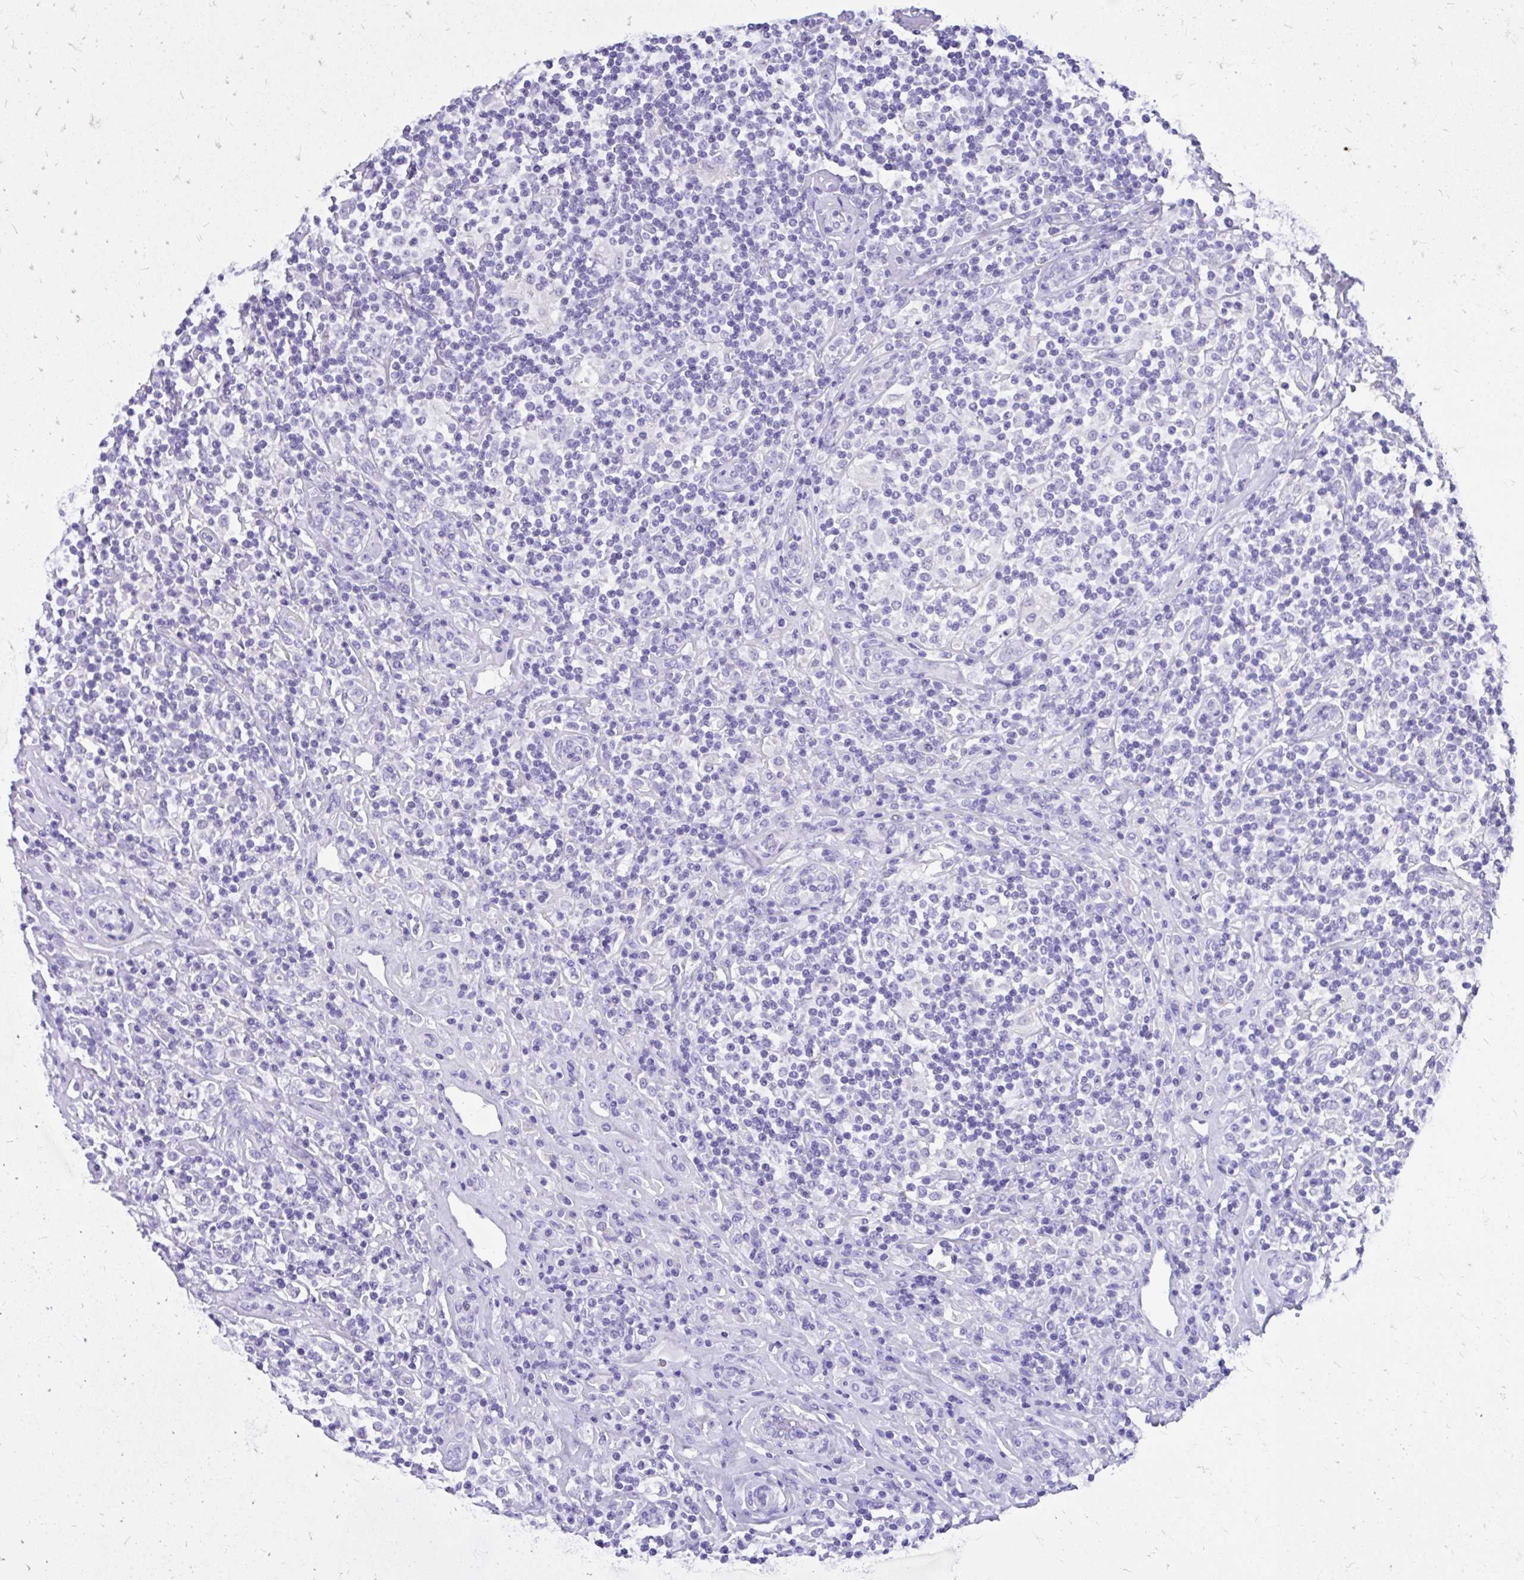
{"staining": {"intensity": "negative", "quantity": "none", "location": "none"}, "tissue": "lymphoma", "cell_type": "Tumor cells", "image_type": "cancer", "snomed": [{"axis": "morphology", "description": "Hodgkin's disease, NOS"}, {"axis": "morphology", "description": "Hodgkin's lymphoma, nodular sclerosis"}, {"axis": "topography", "description": "Lymph node"}], "caption": "Immunohistochemistry photomicrograph of lymphoma stained for a protein (brown), which demonstrates no positivity in tumor cells.", "gene": "MON1A", "patient": {"sex": "female", "age": 10}}